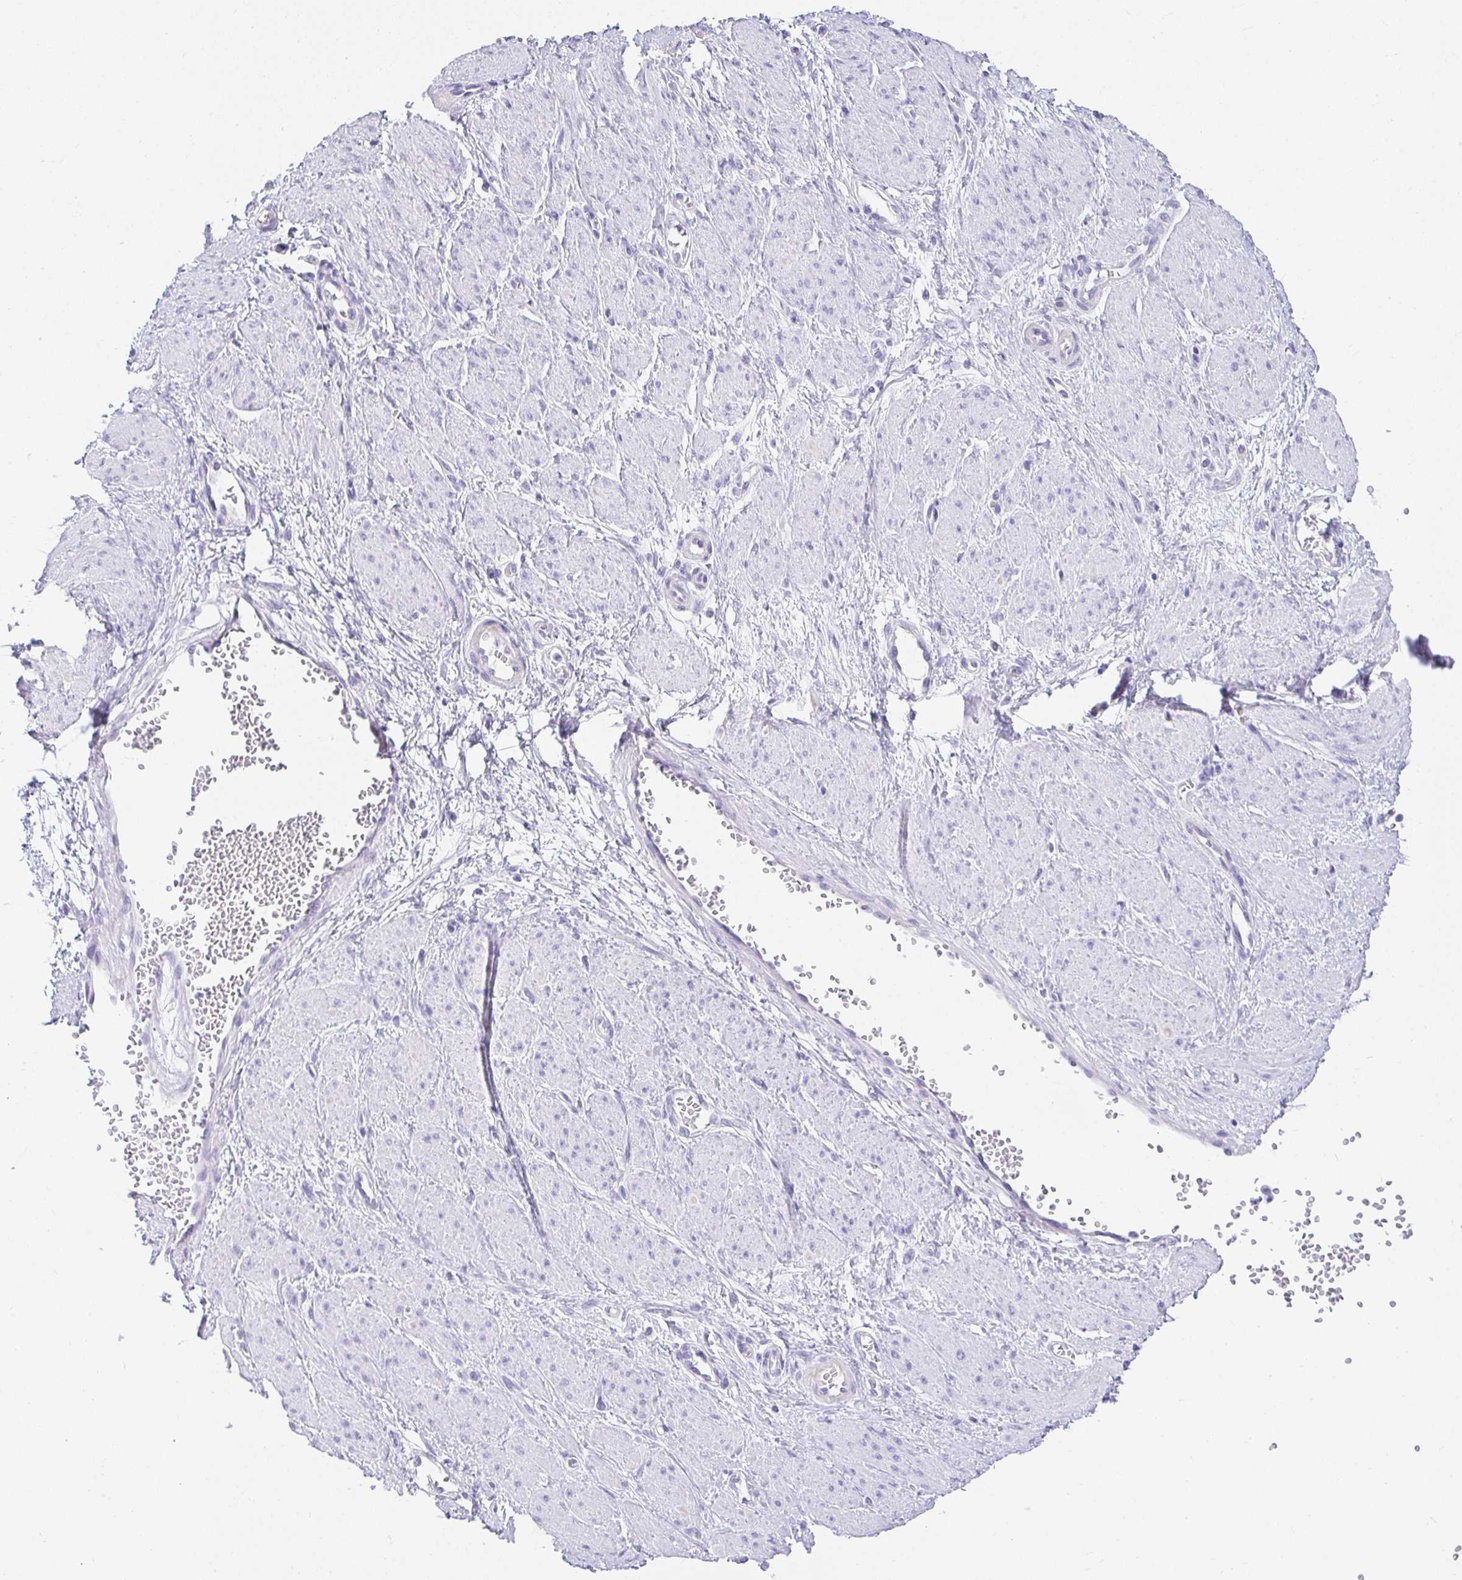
{"staining": {"intensity": "negative", "quantity": "none", "location": "none"}, "tissue": "smooth muscle", "cell_type": "Smooth muscle cells", "image_type": "normal", "snomed": [{"axis": "morphology", "description": "Normal tissue, NOS"}, {"axis": "topography", "description": "Smooth muscle"}, {"axis": "topography", "description": "Uterus"}], "caption": "The histopathology image displays no significant expression in smooth muscle cells of smooth muscle. (Immunohistochemistry, brightfield microscopy, high magnification).", "gene": "CHAT", "patient": {"sex": "female", "age": 39}}